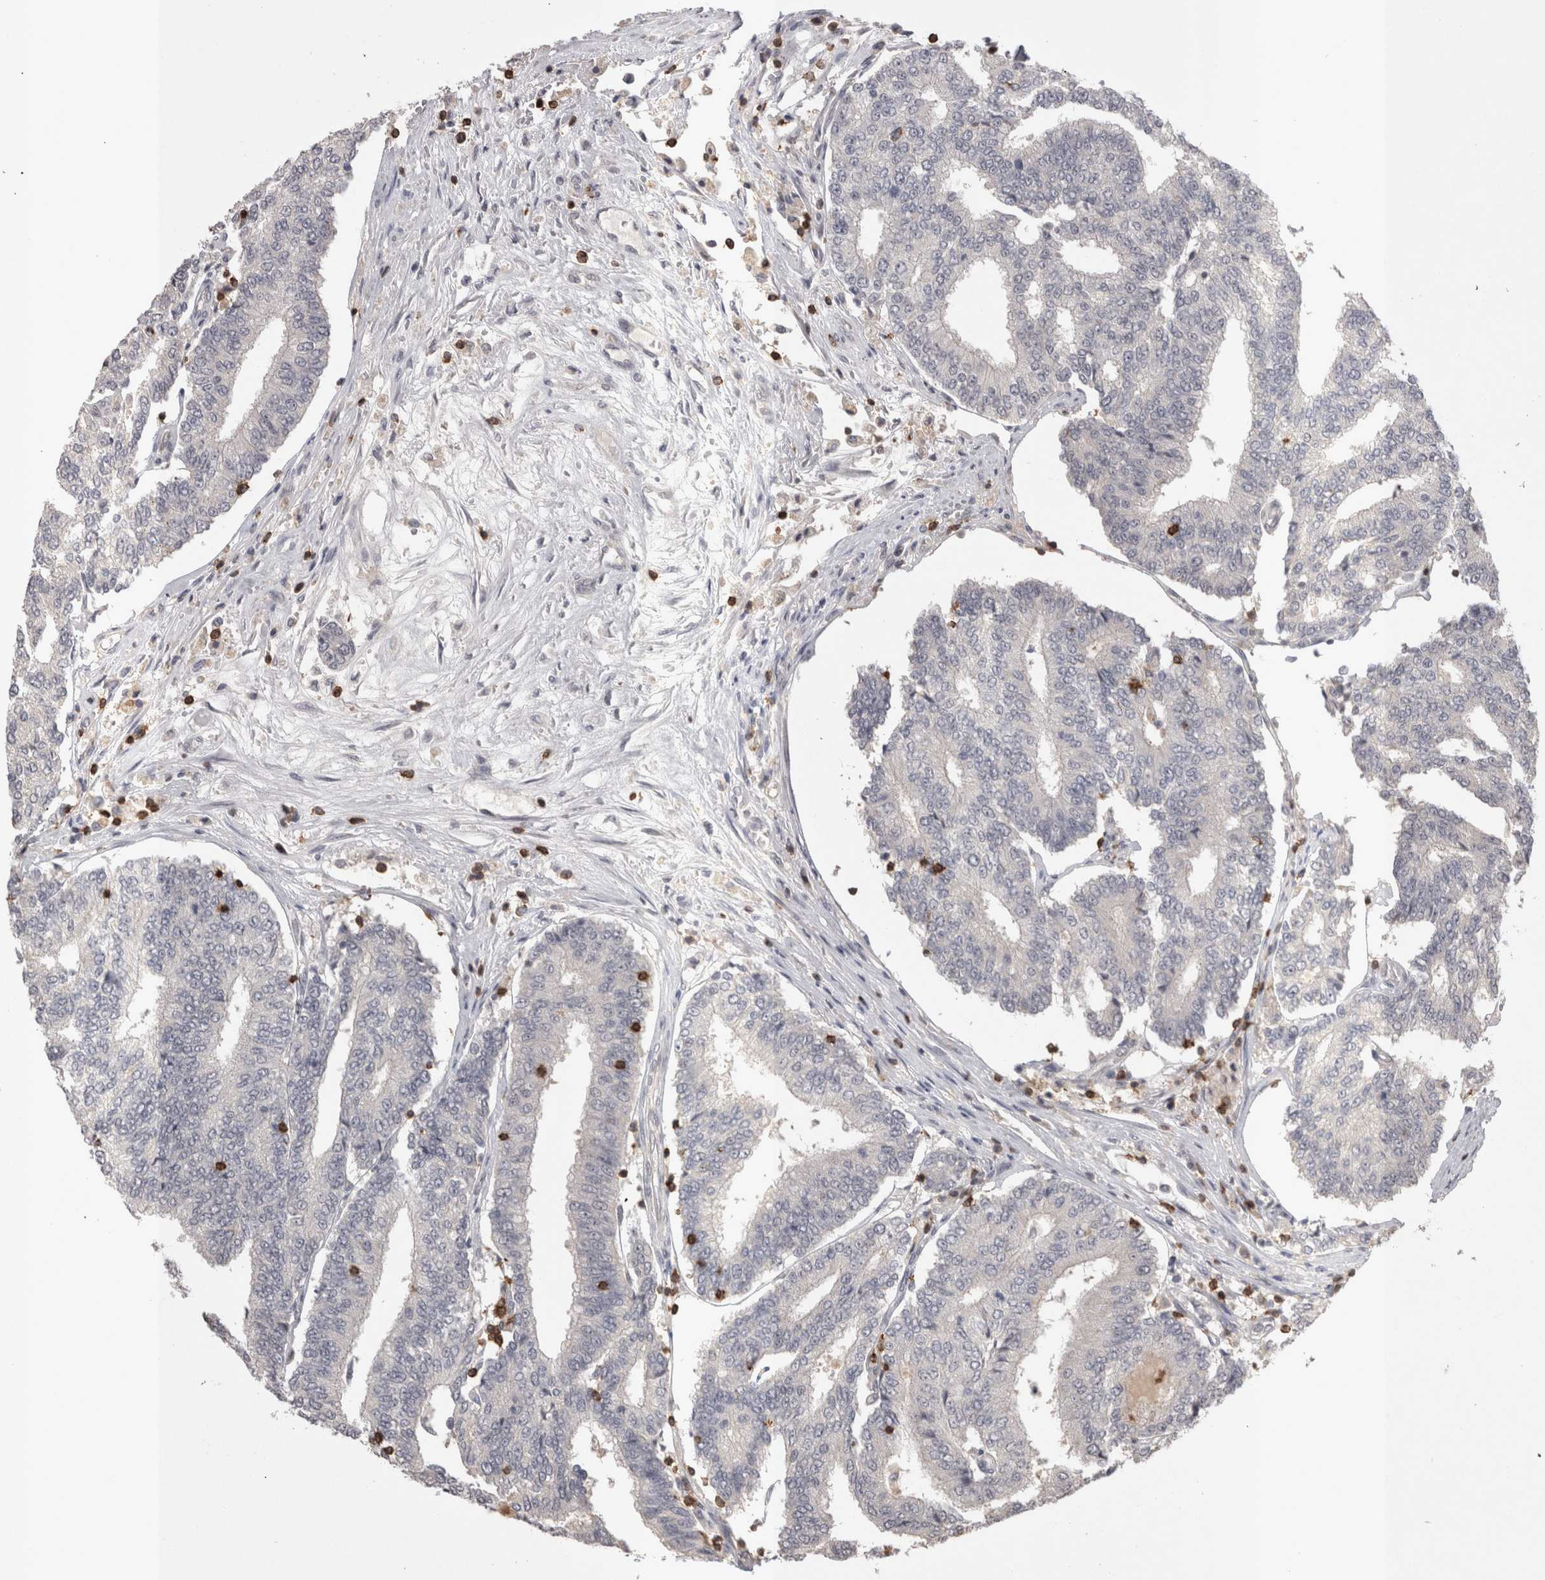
{"staining": {"intensity": "negative", "quantity": "none", "location": "none"}, "tissue": "prostate cancer", "cell_type": "Tumor cells", "image_type": "cancer", "snomed": [{"axis": "morphology", "description": "Normal tissue, NOS"}, {"axis": "morphology", "description": "Adenocarcinoma, High grade"}, {"axis": "topography", "description": "Prostate"}, {"axis": "topography", "description": "Seminal veicle"}], "caption": "IHC micrograph of human high-grade adenocarcinoma (prostate) stained for a protein (brown), which shows no positivity in tumor cells.", "gene": "SKAP1", "patient": {"sex": "male", "age": 55}}